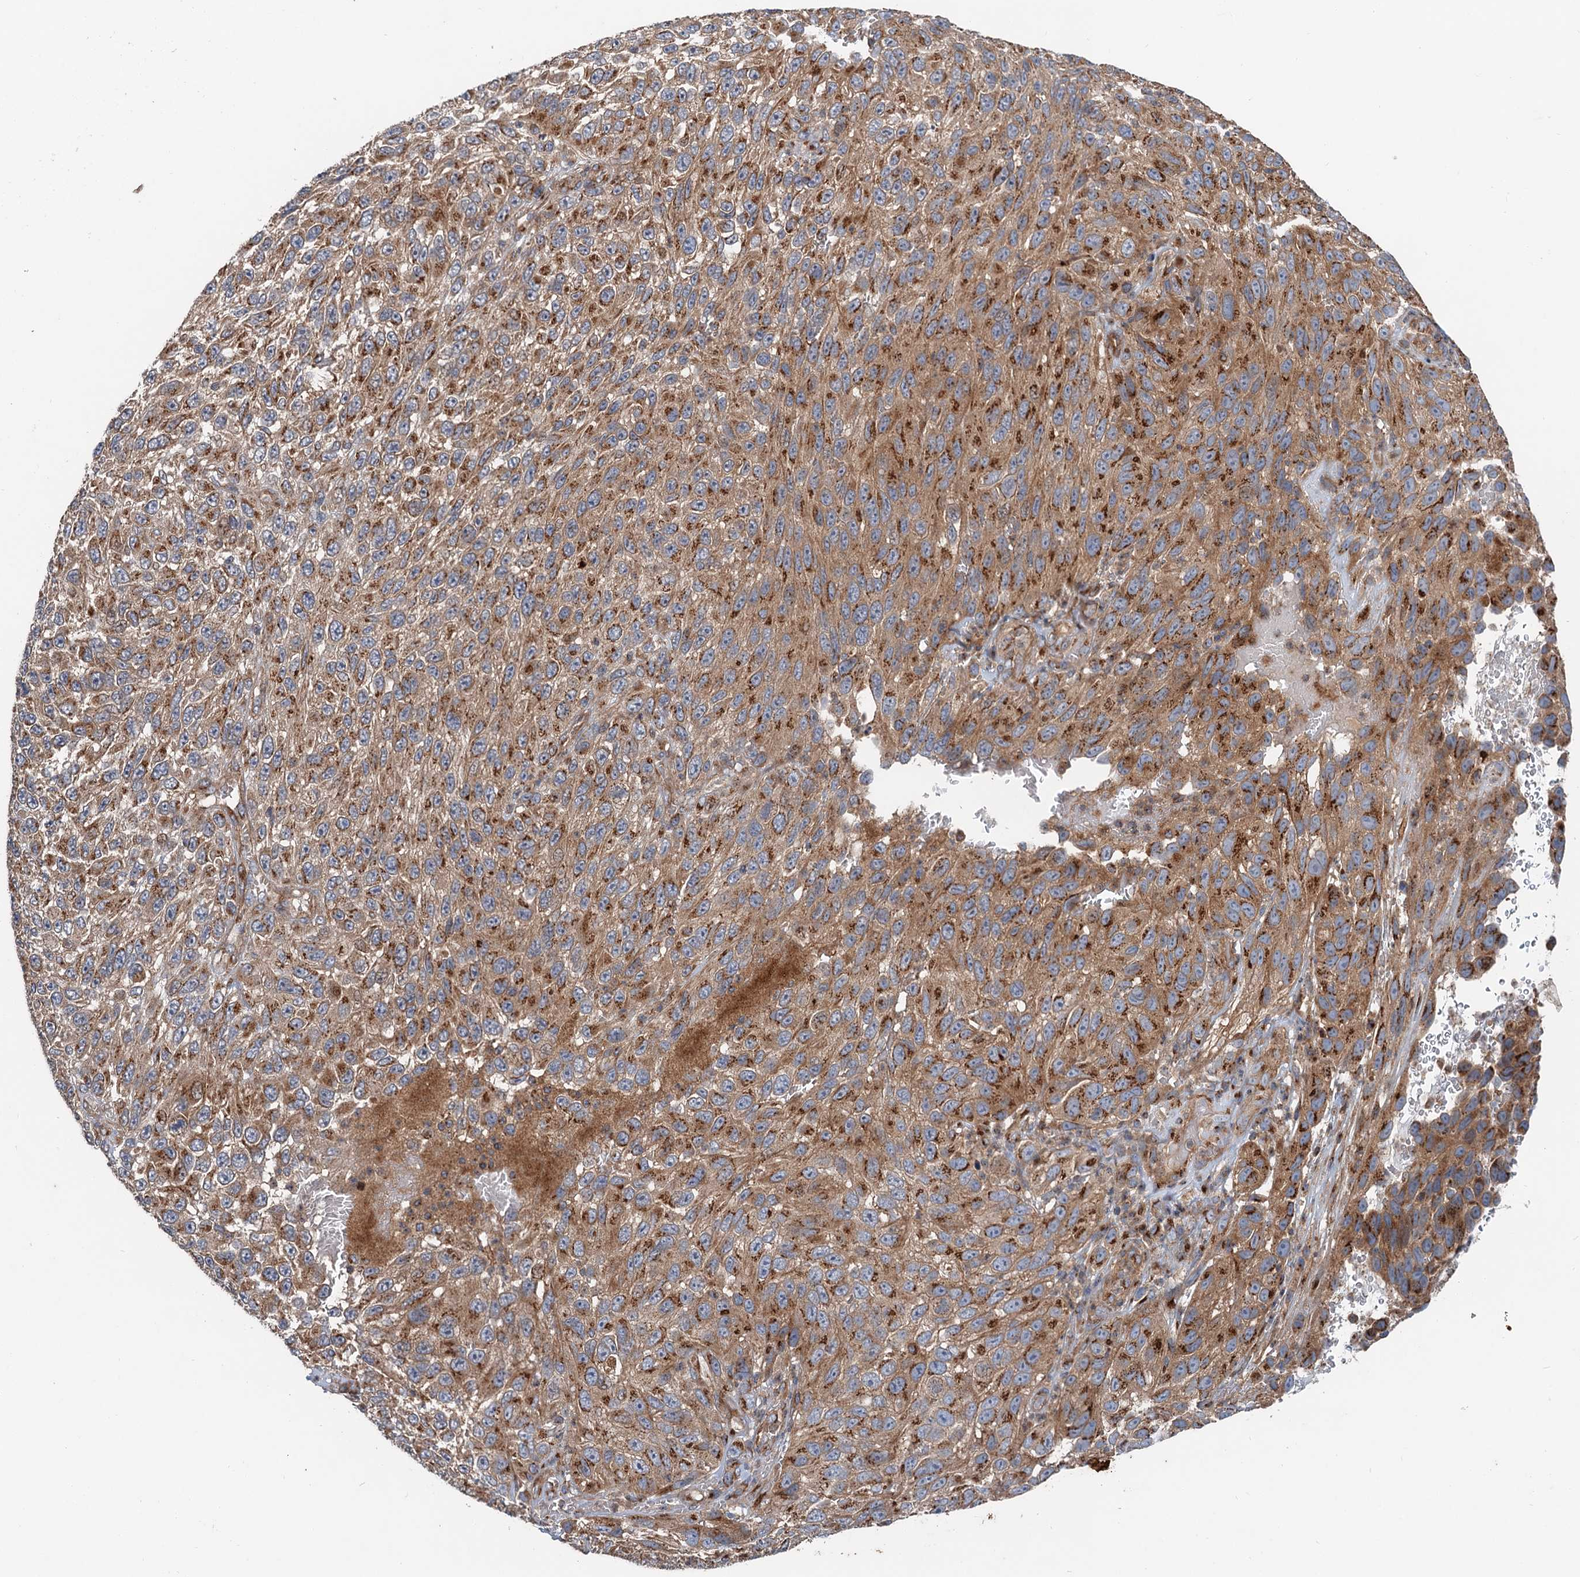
{"staining": {"intensity": "moderate", "quantity": ">75%", "location": "cytoplasmic/membranous"}, "tissue": "melanoma", "cell_type": "Tumor cells", "image_type": "cancer", "snomed": [{"axis": "morphology", "description": "Normal tissue, NOS"}, {"axis": "morphology", "description": "Malignant melanoma, NOS"}, {"axis": "topography", "description": "Skin"}], "caption": "Malignant melanoma stained for a protein displays moderate cytoplasmic/membranous positivity in tumor cells.", "gene": "ANKRD26", "patient": {"sex": "female", "age": 96}}